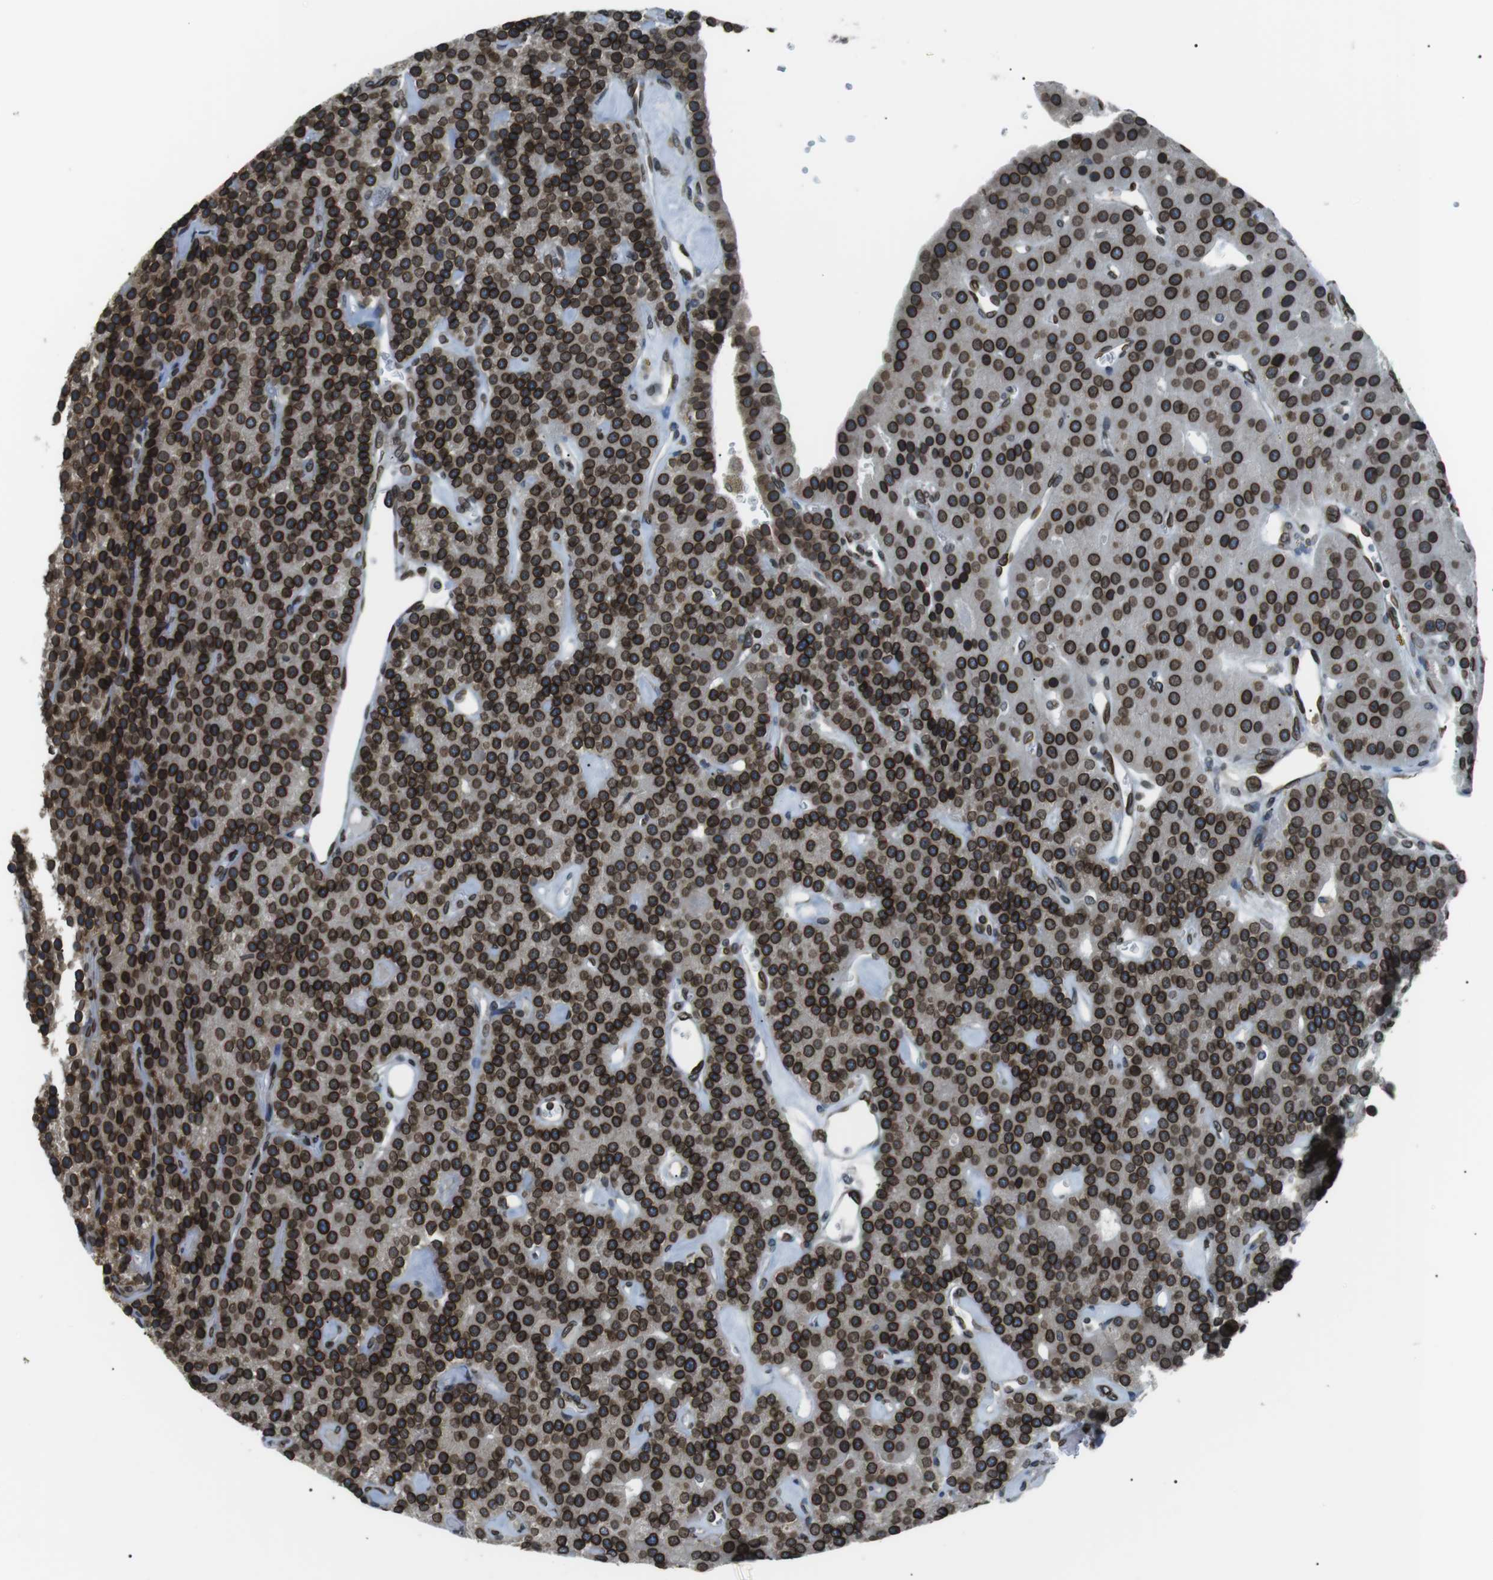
{"staining": {"intensity": "strong", "quantity": ">75%", "location": "cytoplasmic/membranous,nuclear"}, "tissue": "parathyroid gland", "cell_type": "Glandular cells", "image_type": "normal", "snomed": [{"axis": "morphology", "description": "Normal tissue, NOS"}, {"axis": "morphology", "description": "Adenoma, NOS"}, {"axis": "topography", "description": "Parathyroid gland"}], "caption": "Parathyroid gland stained with DAB IHC exhibits high levels of strong cytoplasmic/membranous,nuclear positivity in about >75% of glandular cells.", "gene": "TMX4", "patient": {"sex": "female", "age": 86}}